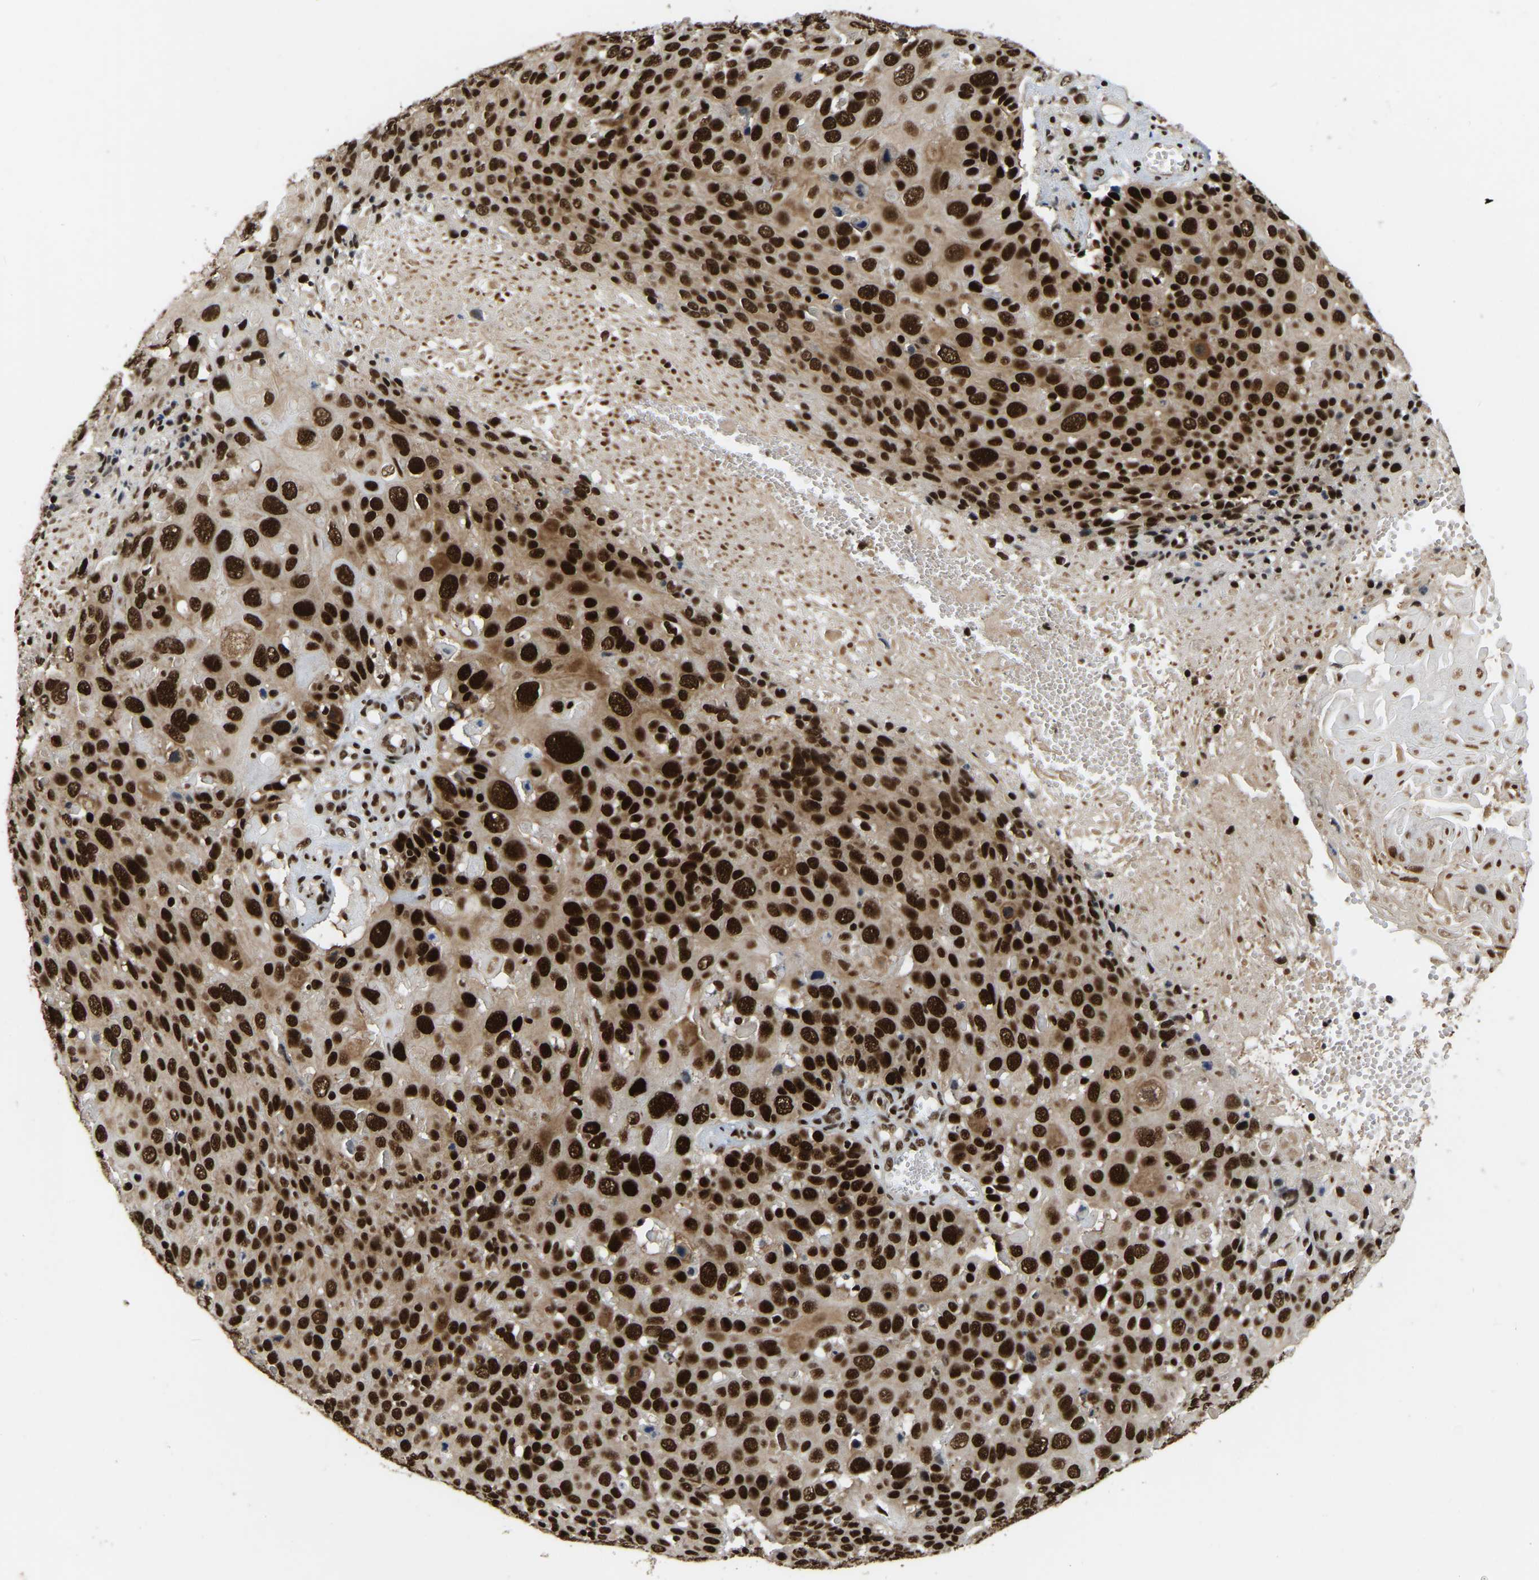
{"staining": {"intensity": "strong", "quantity": ">75%", "location": "nuclear"}, "tissue": "cervical cancer", "cell_type": "Tumor cells", "image_type": "cancer", "snomed": [{"axis": "morphology", "description": "Squamous cell carcinoma, NOS"}, {"axis": "topography", "description": "Cervix"}], "caption": "The micrograph demonstrates immunohistochemical staining of cervical squamous cell carcinoma. There is strong nuclear positivity is appreciated in about >75% of tumor cells.", "gene": "TBL1XR1", "patient": {"sex": "female", "age": 74}}